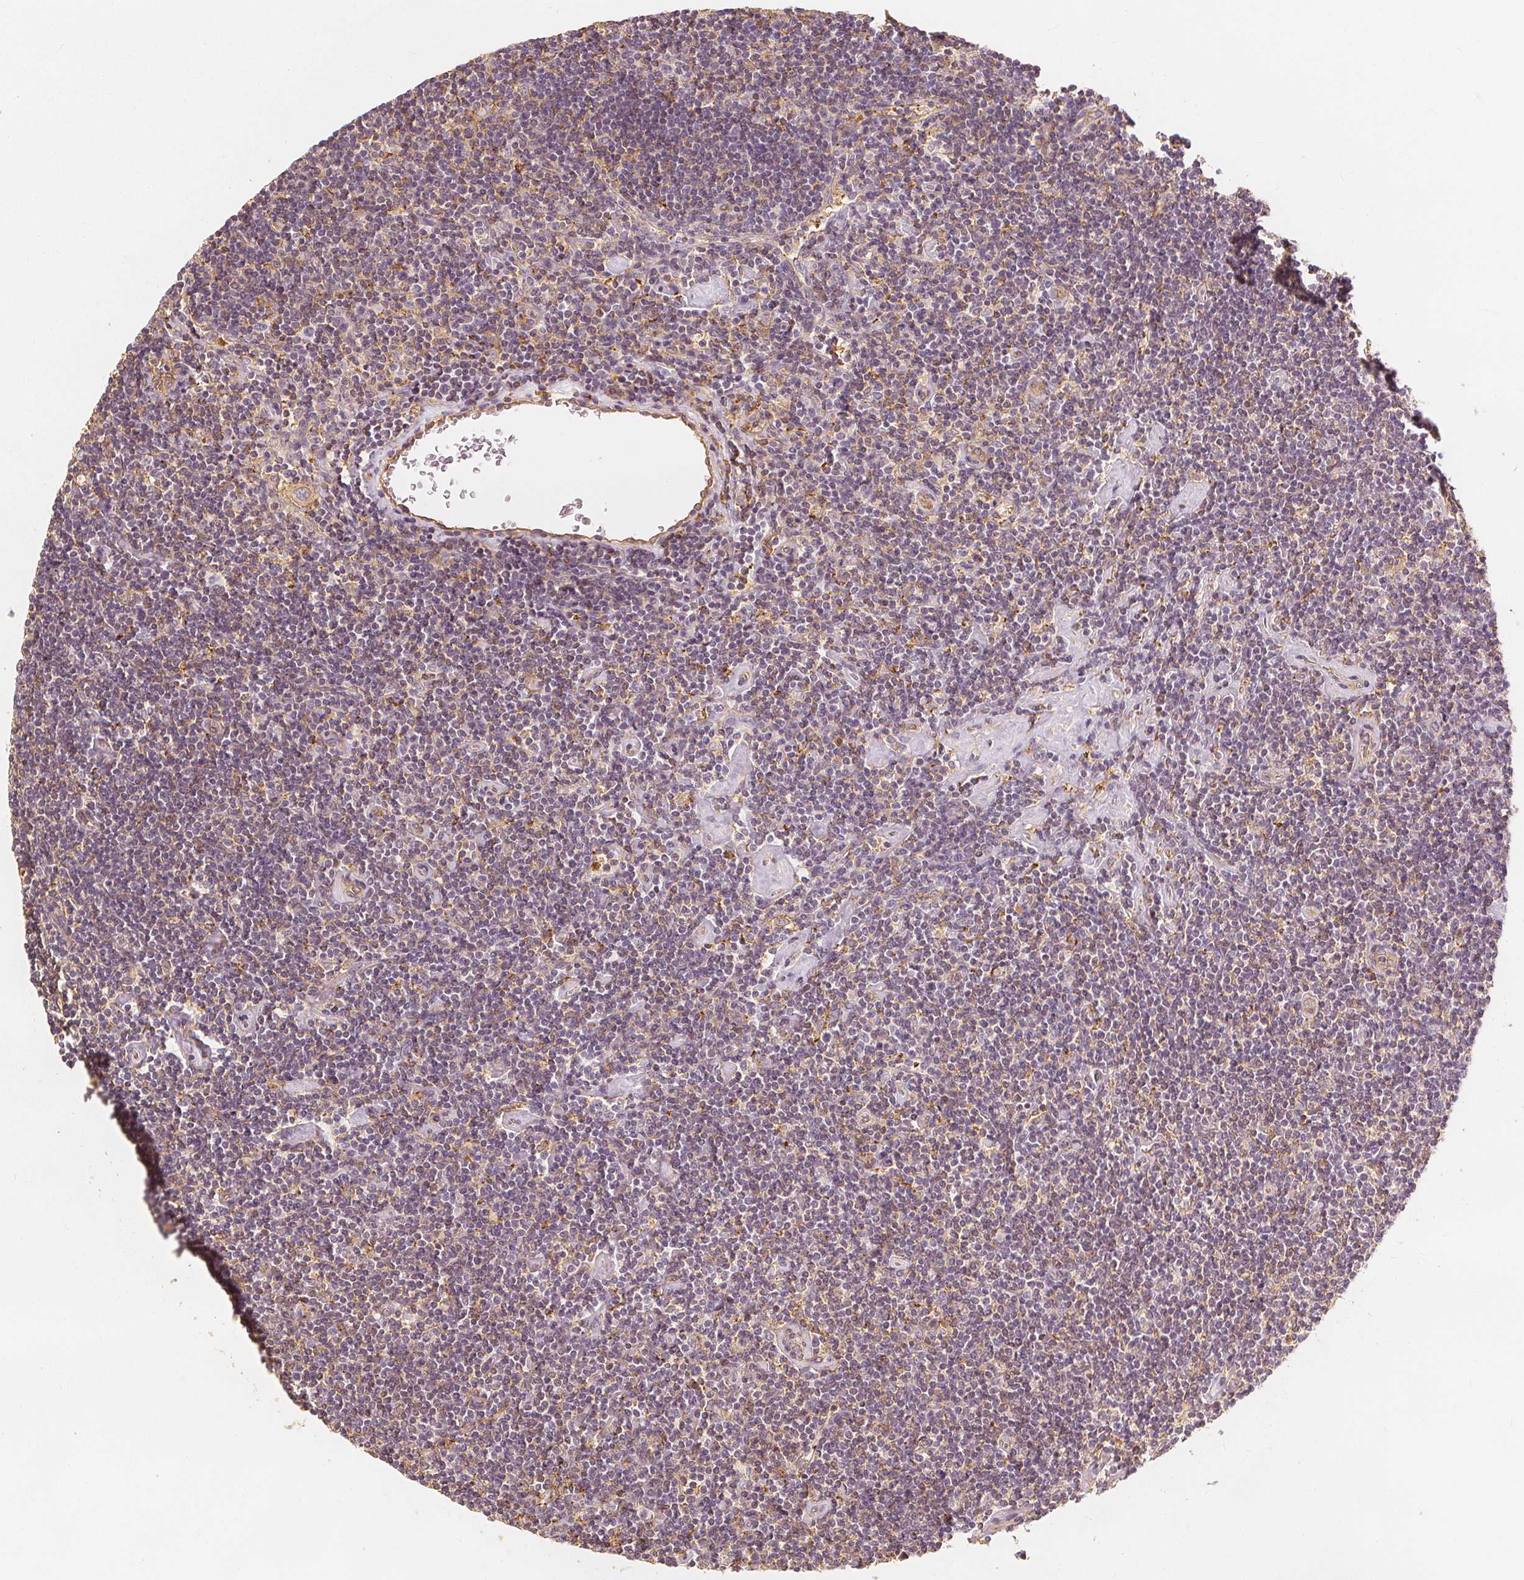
{"staining": {"intensity": "negative", "quantity": "none", "location": "none"}, "tissue": "lymphoma", "cell_type": "Tumor cells", "image_type": "cancer", "snomed": [{"axis": "morphology", "description": "Hodgkin's disease, NOS"}, {"axis": "topography", "description": "Lymph node"}], "caption": "Immunohistochemistry histopathology image of human lymphoma stained for a protein (brown), which reveals no staining in tumor cells.", "gene": "ARHGAP26", "patient": {"sex": "male", "age": 40}}